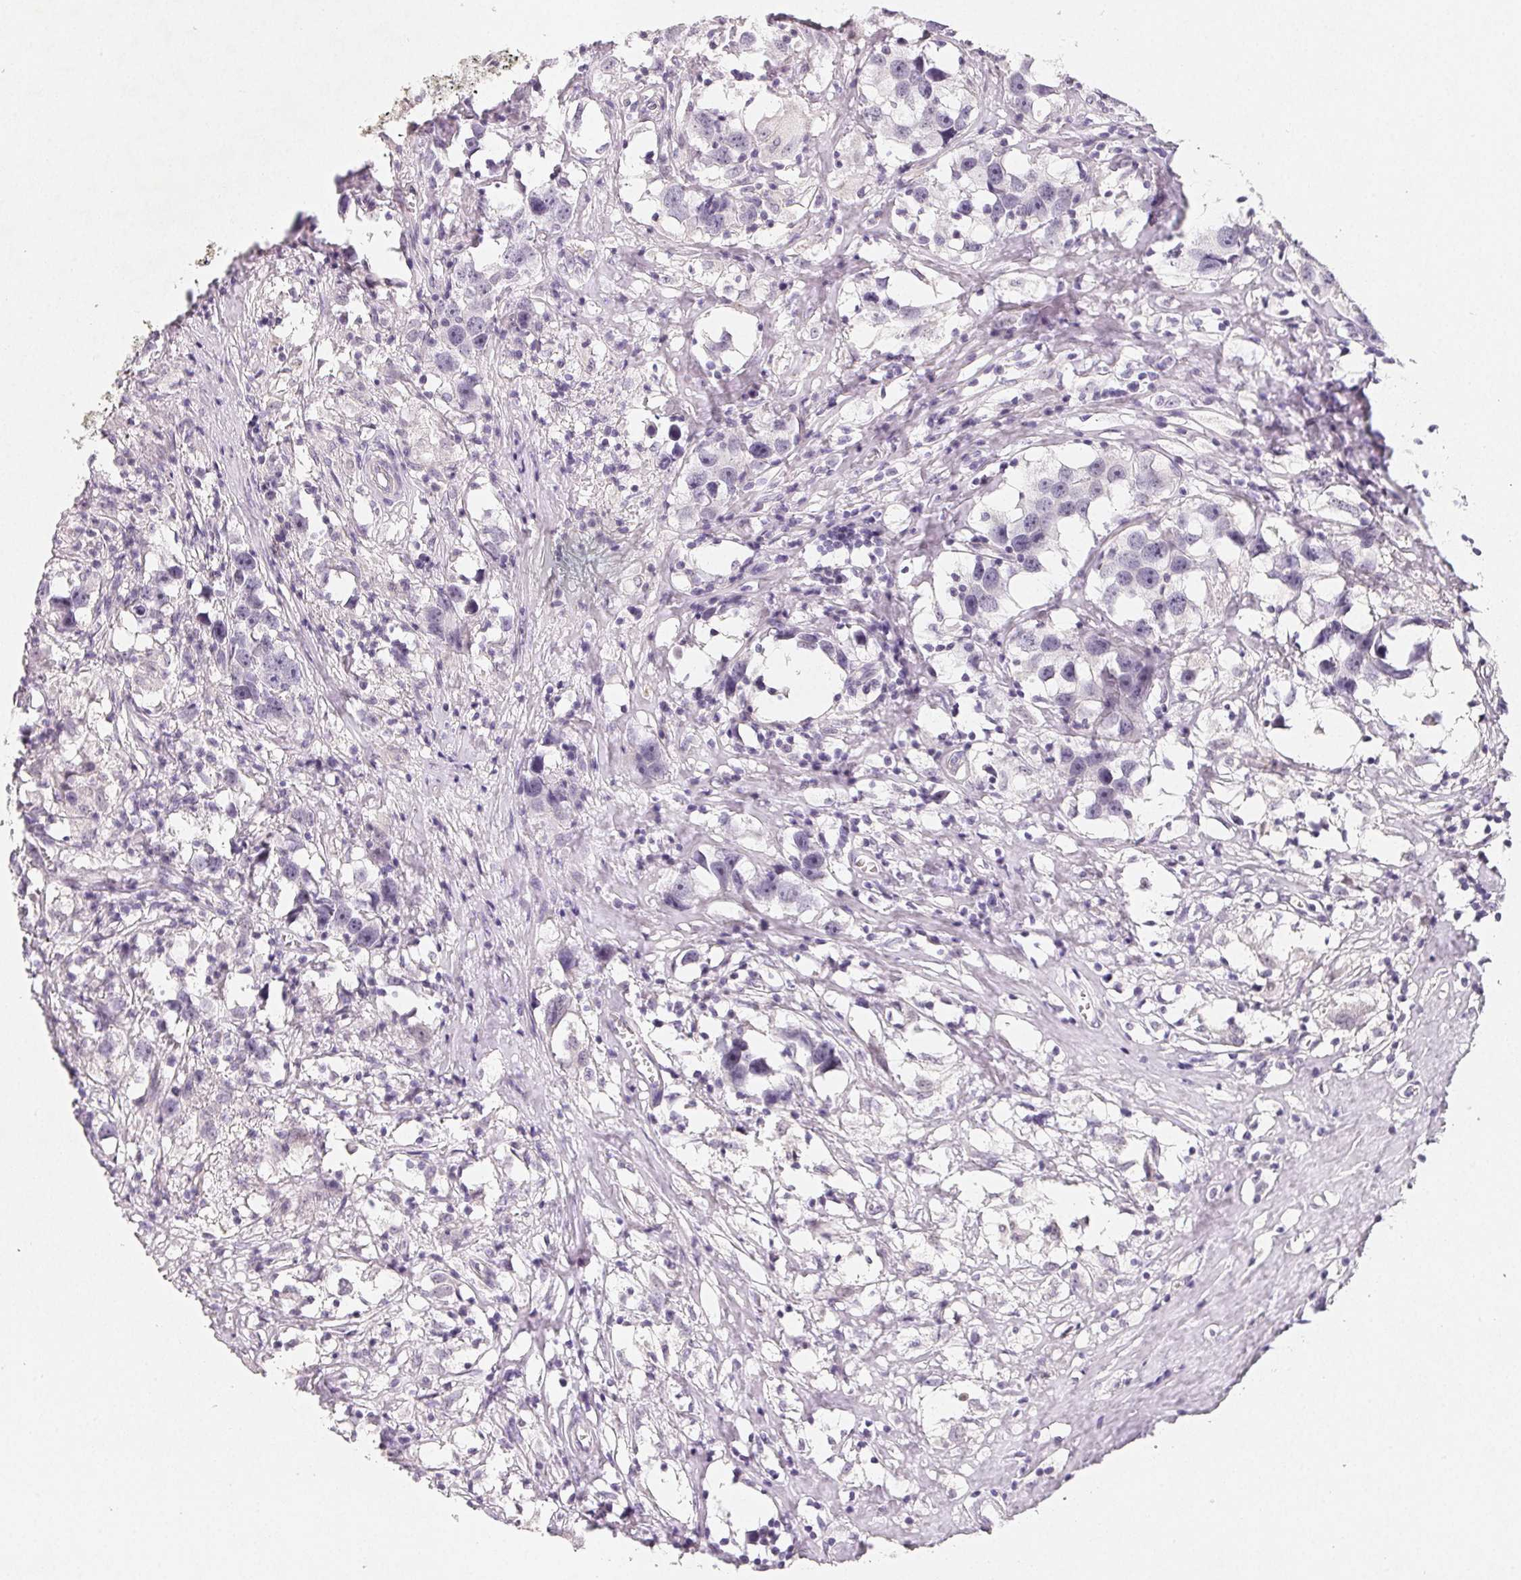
{"staining": {"intensity": "negative", "quantity": "none", "location": "none"}, "tissue": "testis cancer", "cell_type": "Tumor cells", "image_type": "cancer", "snomed": [{"axis": "morphology", "description": "Seminoma, NOS"}, {"axis": "topography", "description": "Testis"}], "caption": "Seminoma (testis) was stained to show a protein in brown. There is no significant expression in tumor cells. The staining is performed using DAB brown chromogen with nuclei counter-stained in using hematoxylin.", "gene": "LRRC23", "patient": {"sex": "male", "age": 49}}